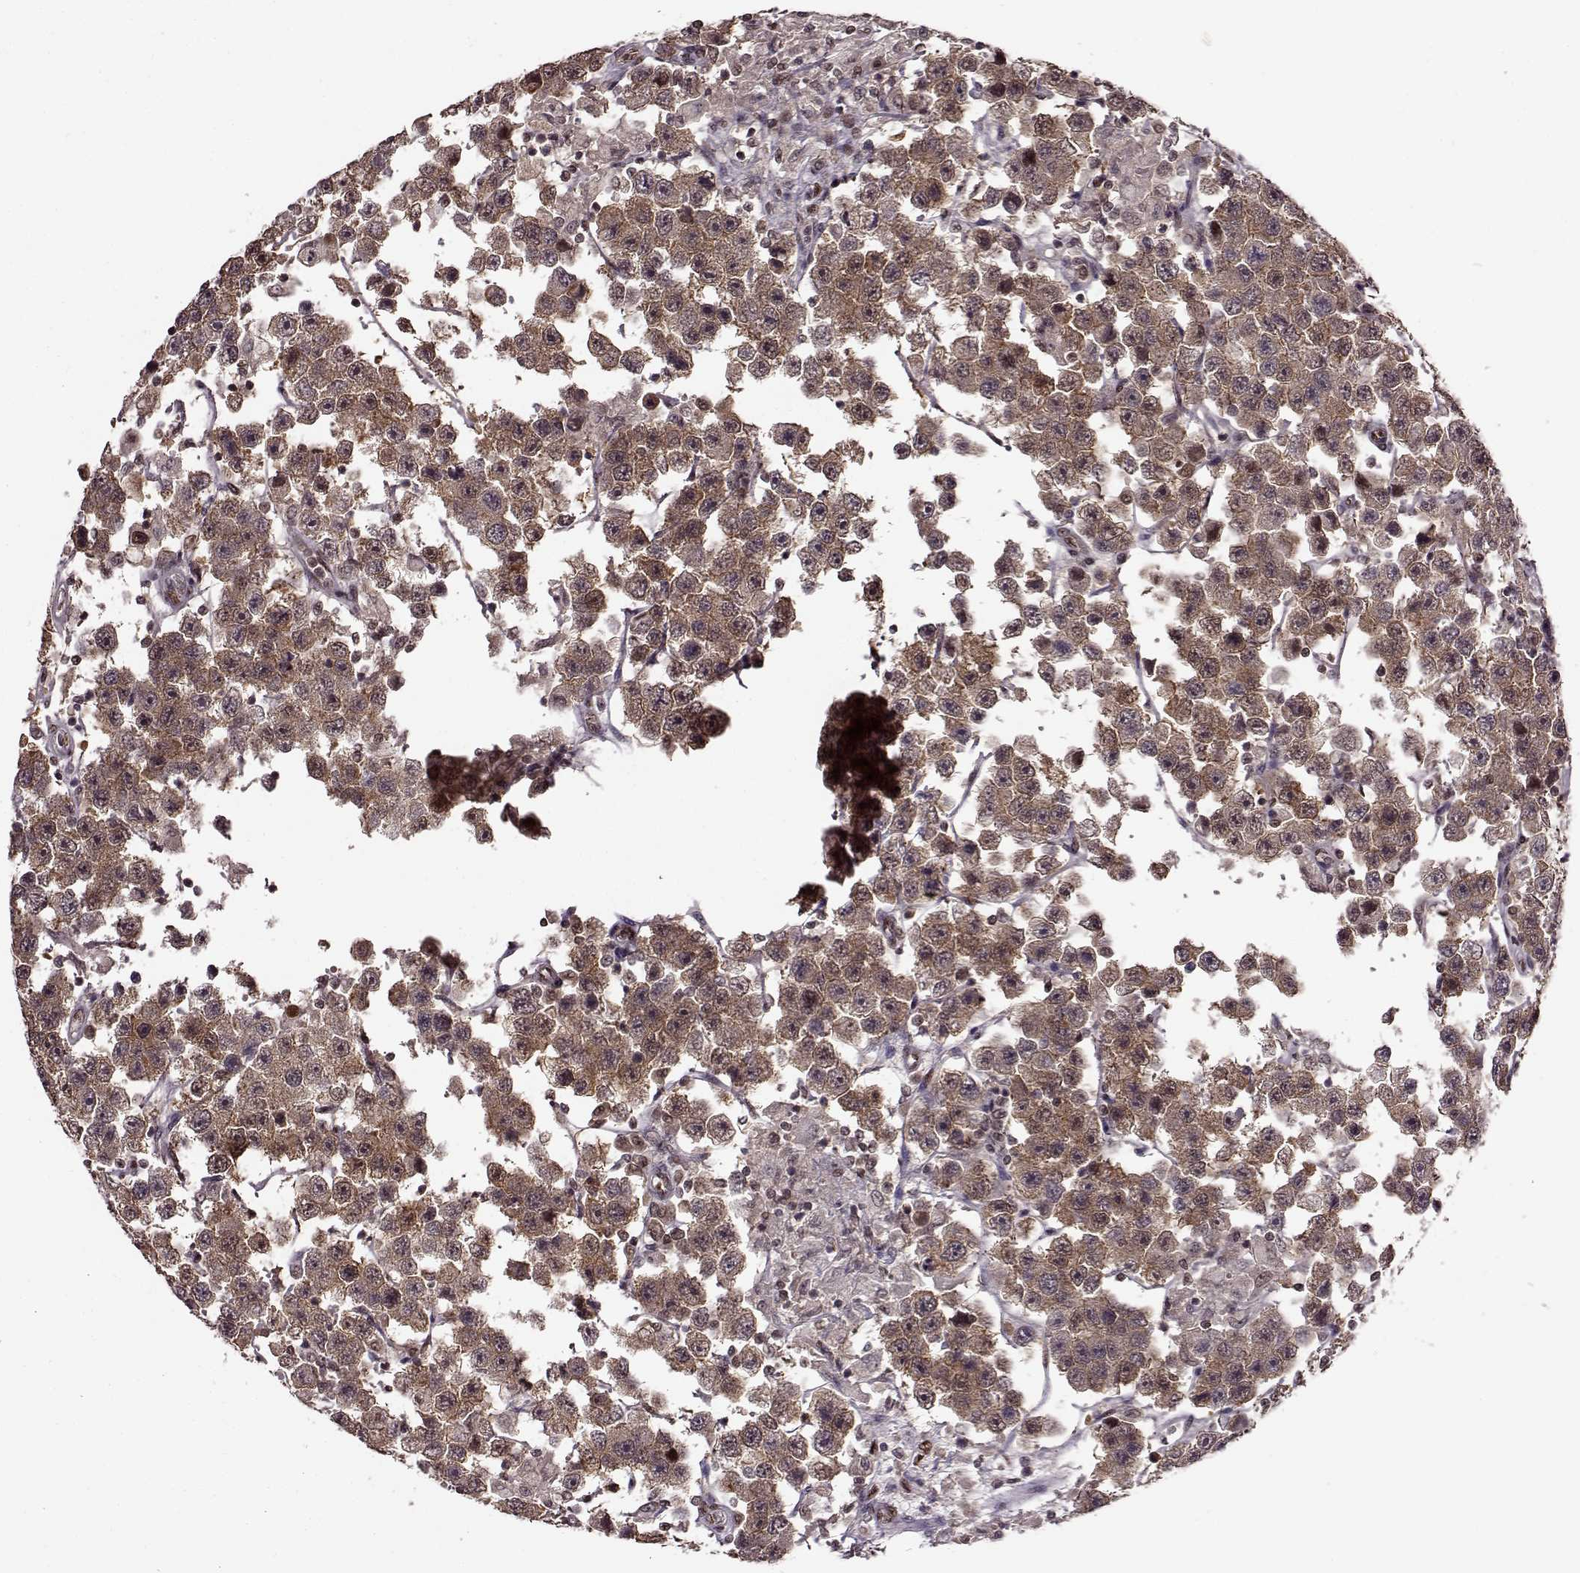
{"staining": {"intensity": "moderate", "quantity": ">75%", "location": "cytoplasmic/membranous"}, "tissue": "testis cancer", "cell_type": "Tumor cells", "image_type": "cancer", "snomed": [{"axis": "morphology", "description": "Seminoma, NOS"}, {"axis": "topography", "description": "Testis"}], "caption": "This image demonstrates immunohistochemistry staining of human seminoma (testis), with medium moderate cytoplasmic/membranous expression in about >75% of tumor cells.", "gene": "FTO", "patient": {"sex": "male", "age": 45}}